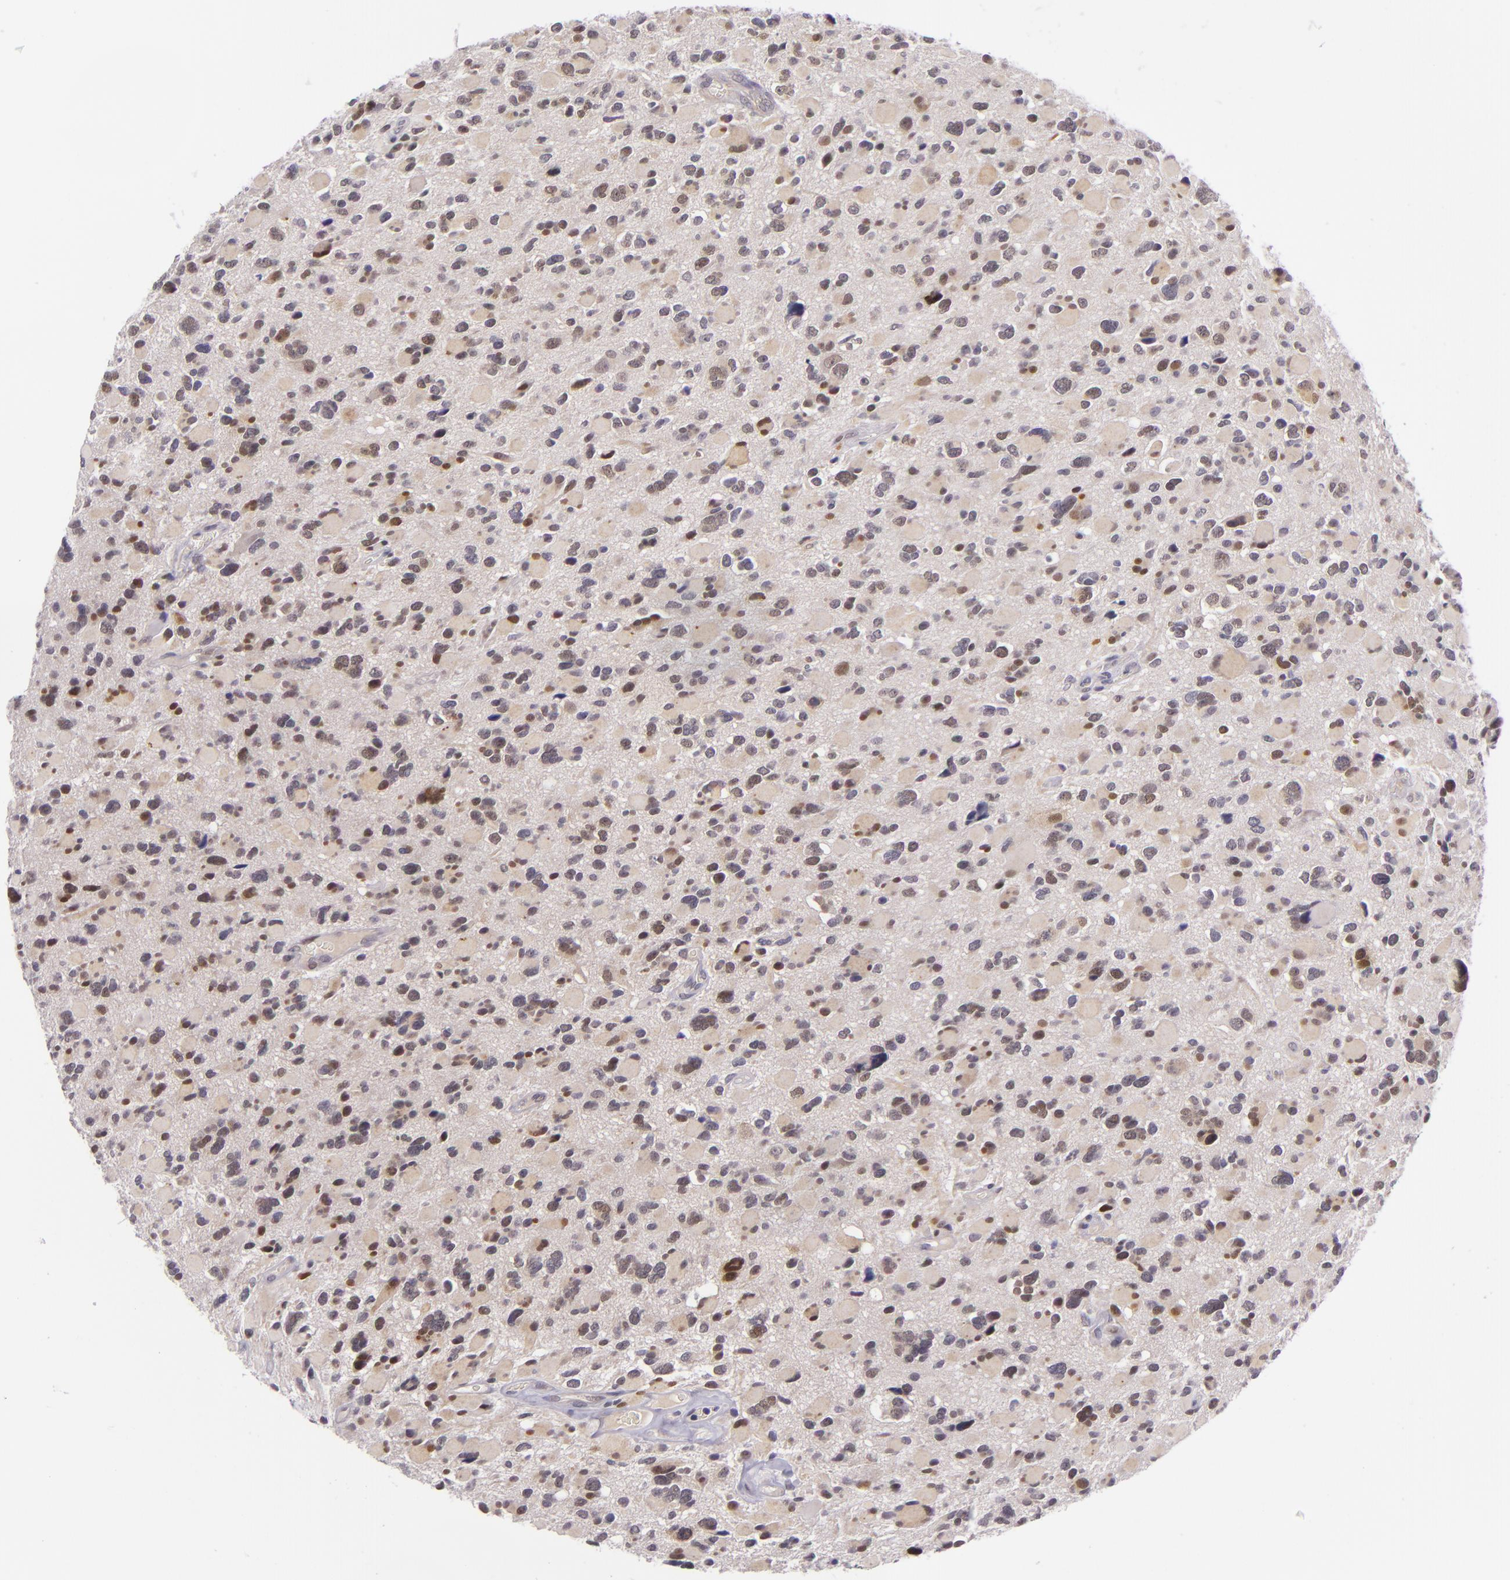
{"staining": {"intensity": "moderate", "quantity": "<25%", "location": "nuclear"}, "tissue": "glioma", "cell_type": "Tumor cells", "image_type": "cancer", "snomed": [{"axis": "morphology", "description": "Glioma, malignant, High grade"}, {"axis": "topography", "description": "Brain"}], "caption": "Malignant high-grade glioma tissue displays moderate nuclear positivity in about <25% of tumor cells, visualized by immunohistochemistry. (brown staining indicates protein expression, while blue staining denotes nuclei).", "gene": "CSE1L", "patient": {"sex": "female", "age": 37}}